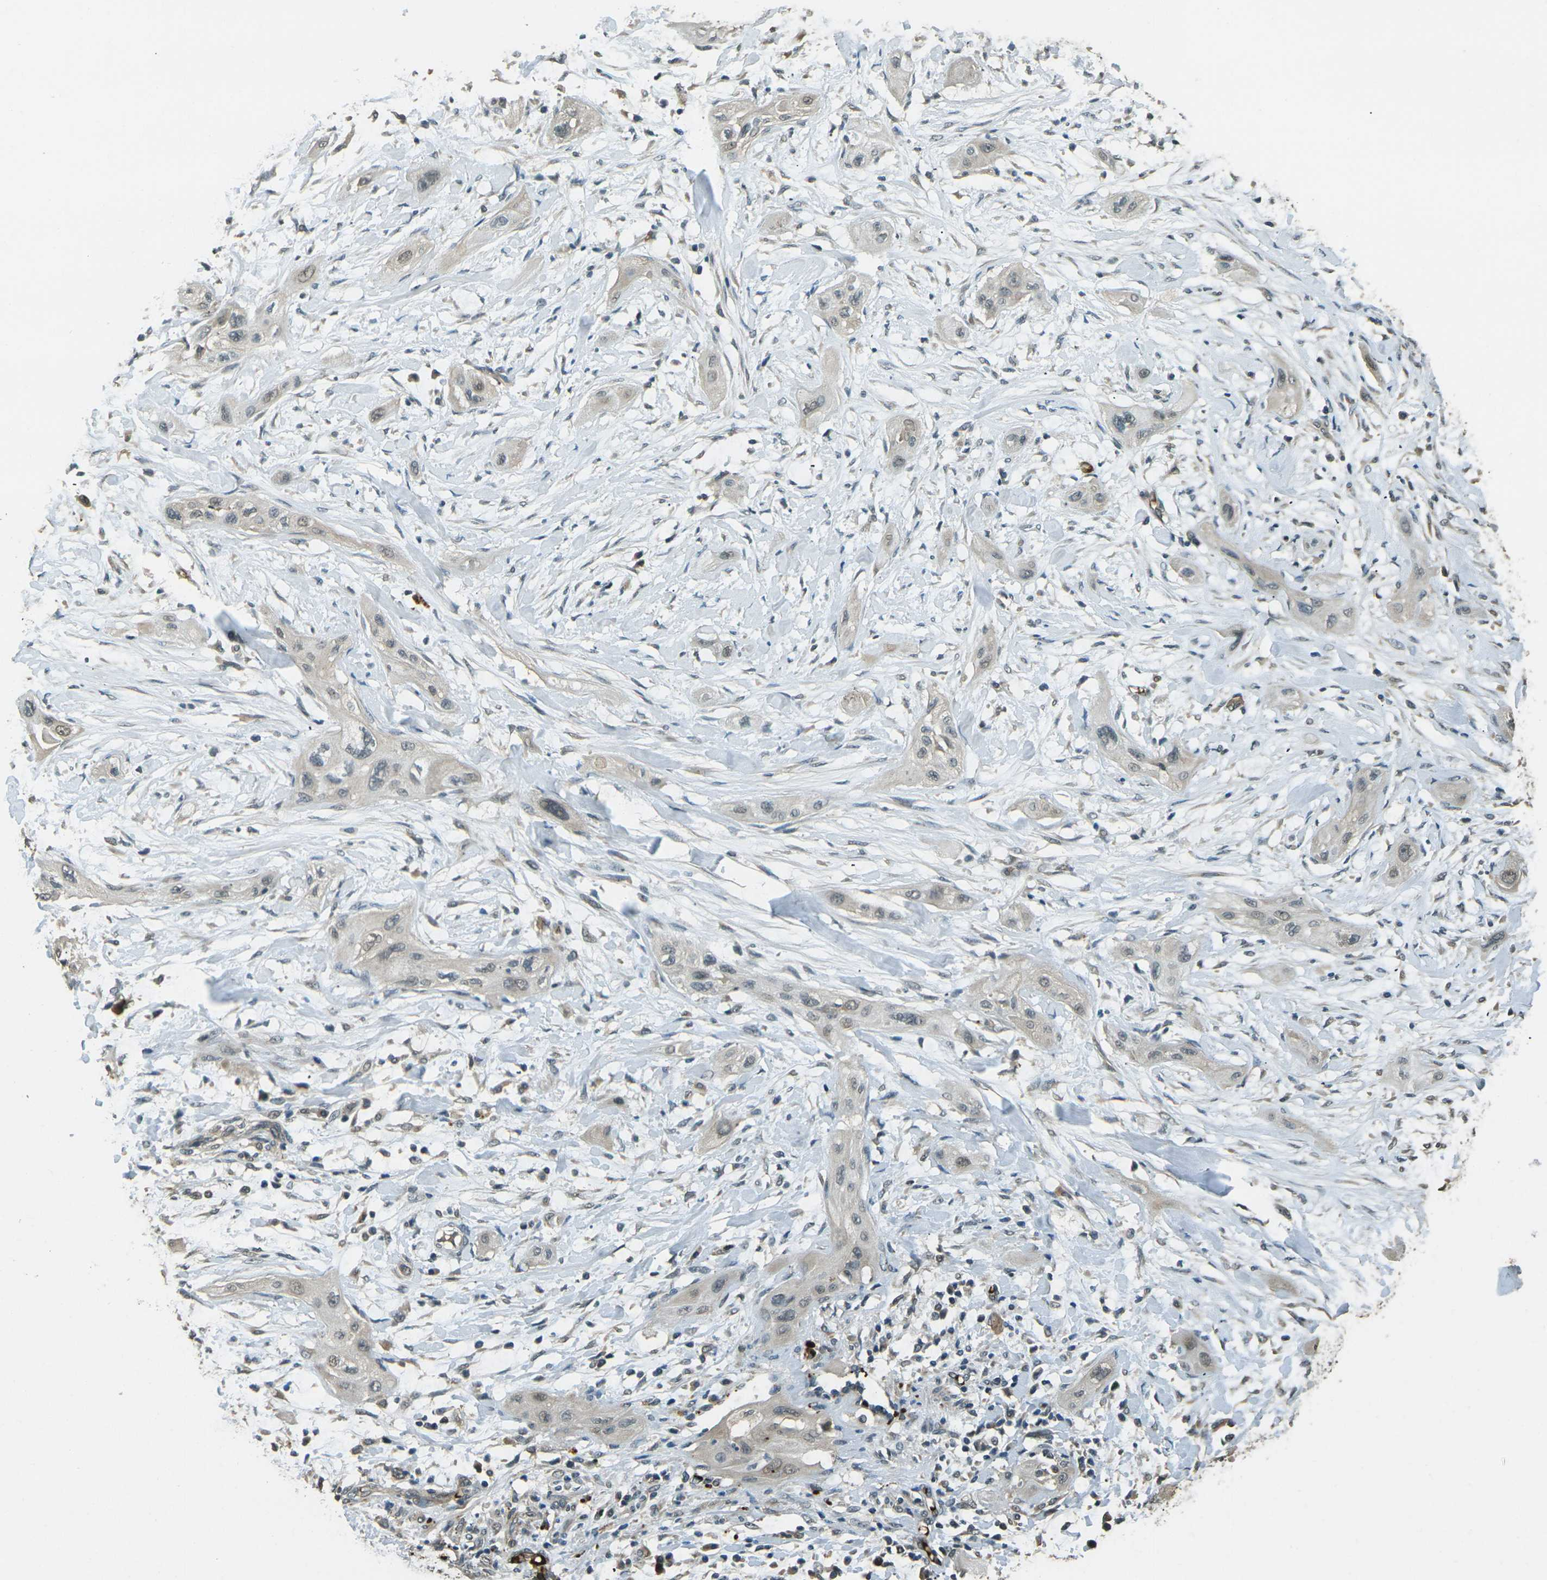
{"staining": {"intensity": "weak", "quantity": "25%-75%", "location": "cytoplasmic/membranous,nuclear"}, "tissue": "lung cancer", "cell_type": "Tumor cells", "image_type": "cancer", "snomed": [{"axis": "morphology", "description": "Squamous cell carcinoma, NOS"}, {"axis": "topography", "description": "Lung"}], "caption": "A high-resolution histopathology image shows immunohistochemistry (IHC) staining of squamous cell carcinoma (lung), which exhibits weak cytoplasmic/membranous and nuclear positivity in approximately 25%-75% of tumor cells. (DAB IHC, brown staining for protein, blue staining for nuclei).", "gene": "TOR1A", "patient": {"sex": "female", "age": 47}}